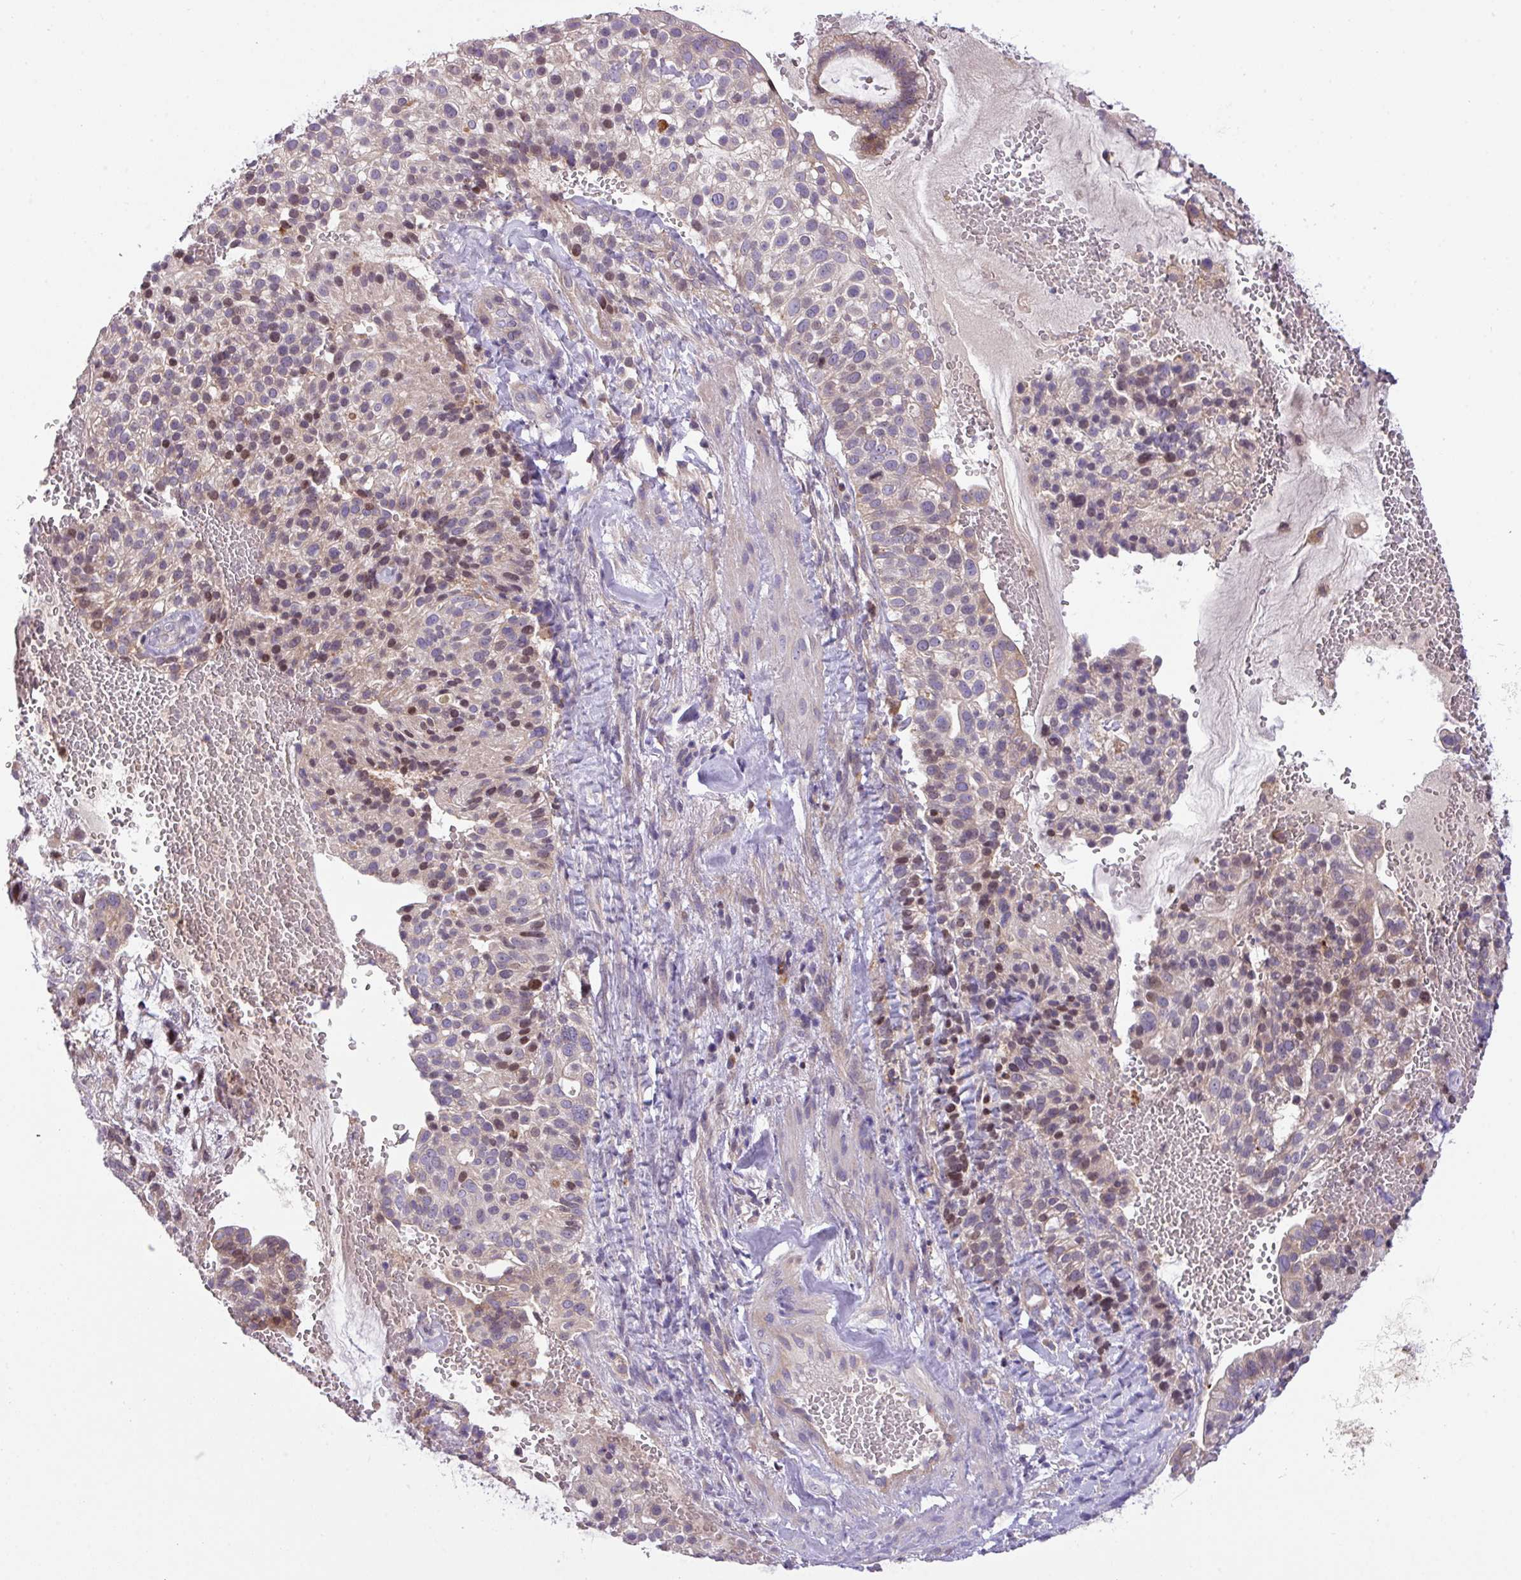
{"staining": {"intensity": "weak", "quantity": "25%-75%", "location": "cytoplasmic/membranous,nuclear"}, "tissue": "cervical cancer", "cell_type": "Tumor cells", "image_type": "cancer", "snomed": [{"axis": "morphology", "description": "Adenocarcinoma, NOS"}, {"axis": "topography", "description": "Cervix"}], "caption": "Tumor cells display low levels of weak cytoplasmic/membranous and nuclear expression in approximately 25%-75% of cells in cervical adenocarcinoma.", "gene": "ZNF394", "patient": {"sex": "female", "age": 41}}